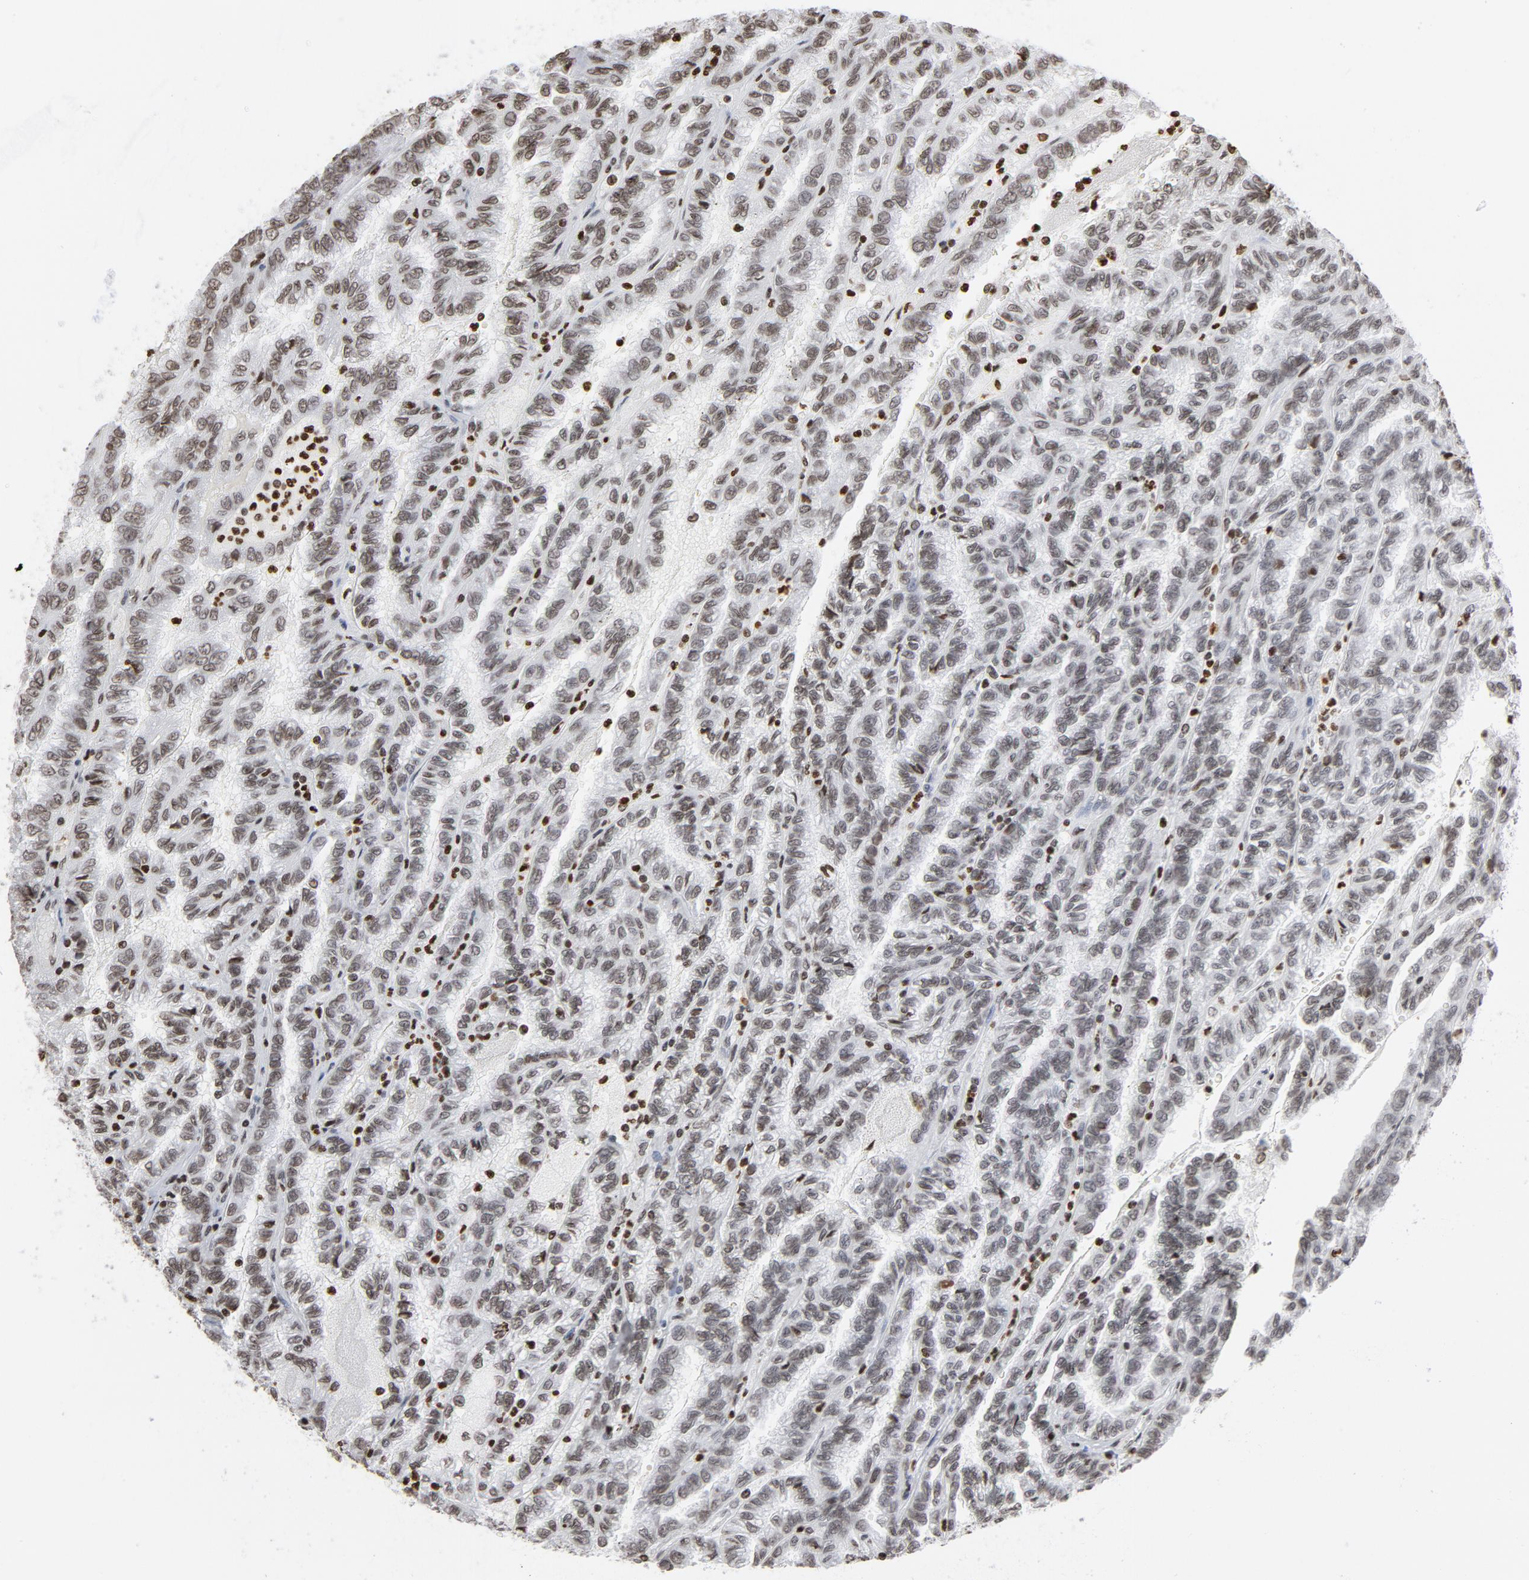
{"staining": {"intensity": "weak", "quantity": ">75%", "location": "nuclear"}, "tissue": "renal cancer", "cell_type": "Tumor cells", "image_type": "cancer", "snomed": [{"axis": "morphology", "description": "Inflammation, NOS"}, {"axis": "morphology", "description": "Adenocarcinoma, NOS"}, {"axis": "topography", "description": "Kidney"}], "caption": "IHC of adenocarcinoma (renal) demonstrates low levels of weak nuclear expression in about >75% of tumor cells. (Stains: DAB (3,3'-diaminobenzidine) in brown, nuclei in blue, Microscopy: brightfield microscopy at high magnification).", "gene": "H2AC12", "patient": {"sex": "male", "age": 68}}